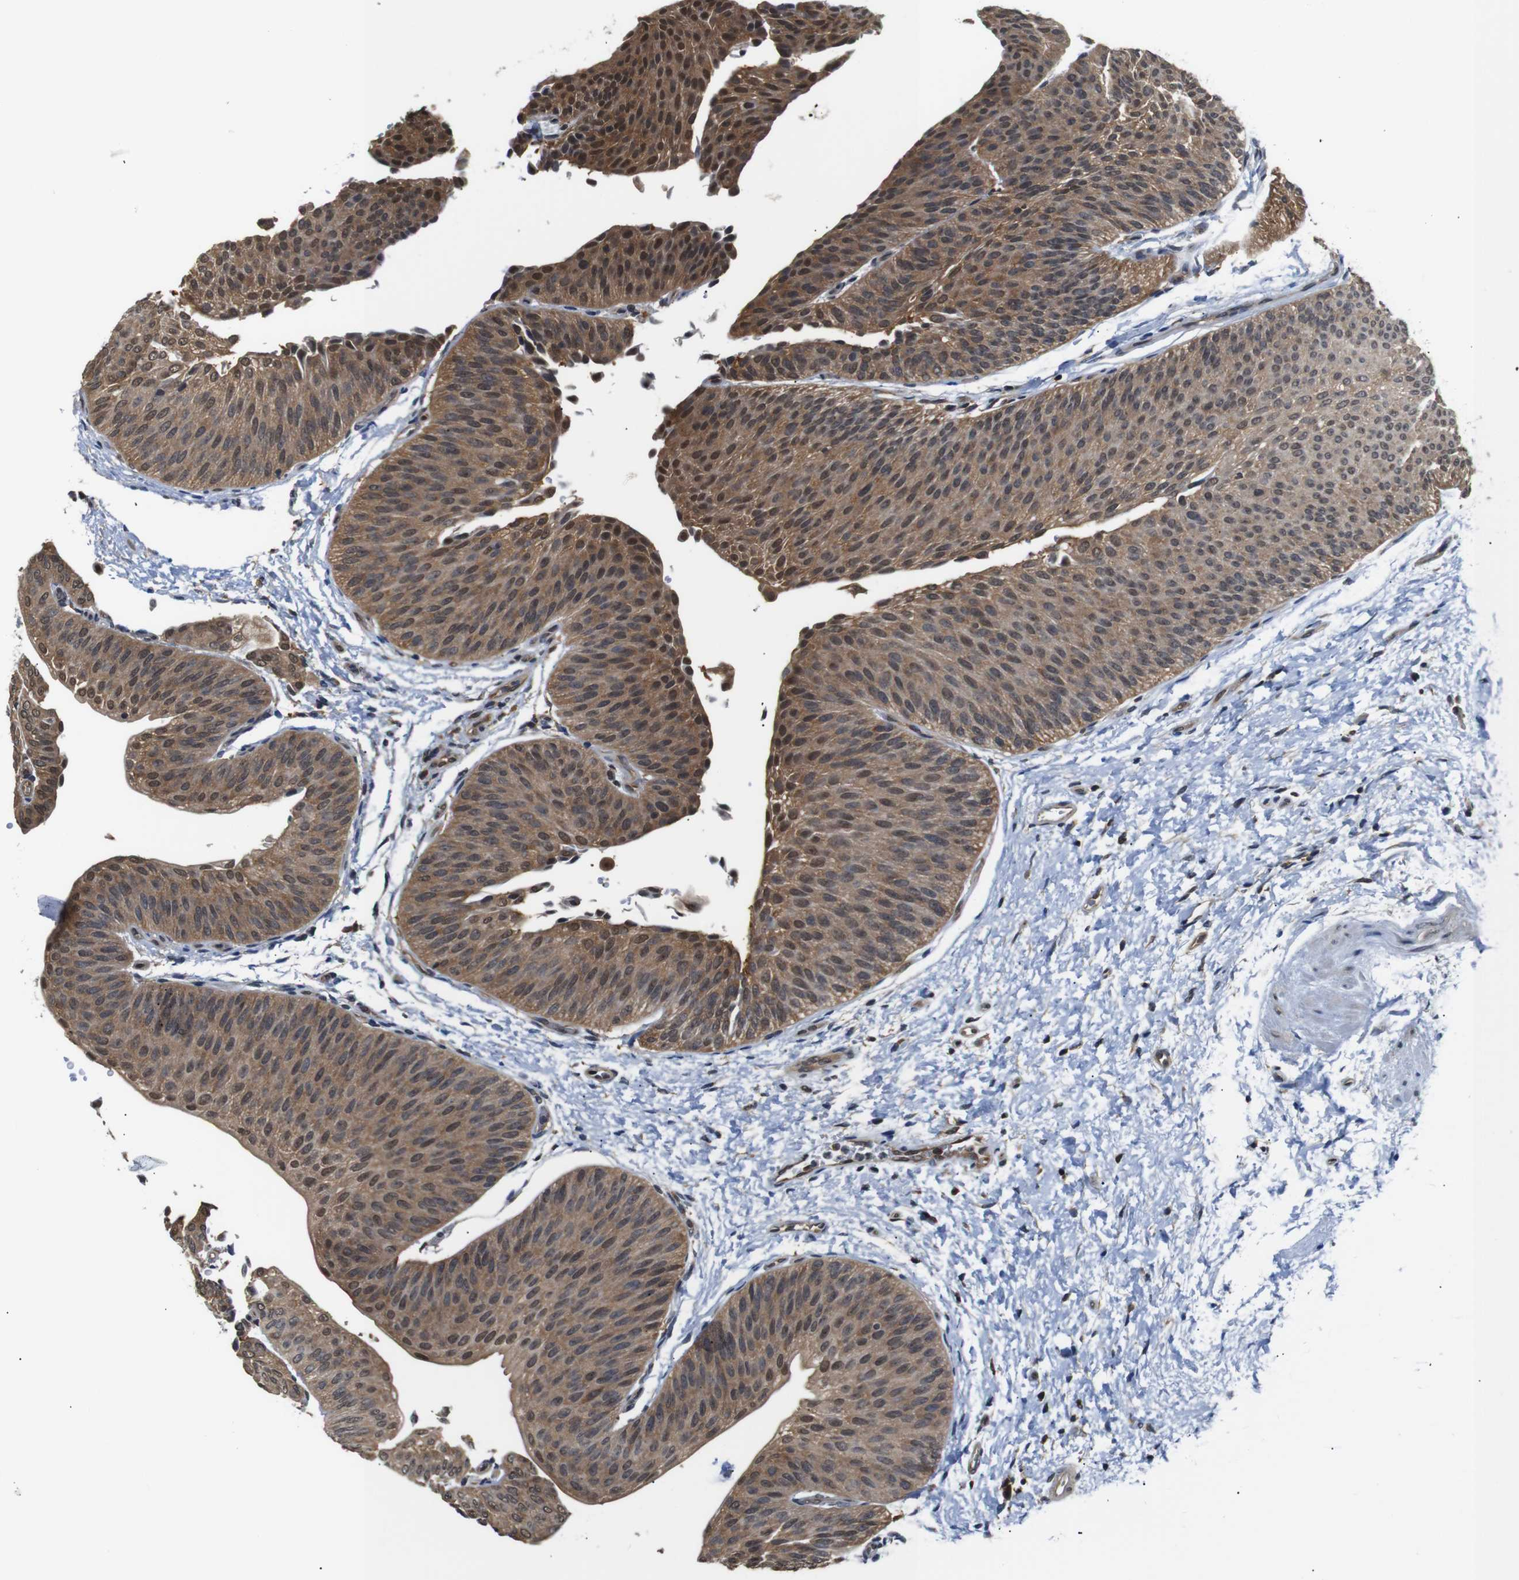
{"staining": {"intensity": "moderate", "quantity": ">75%", "location": "cytoplasmic/membranous,nuclear"}, "tissue": "urothelial cancer", "cell_type": "Tumor cells", "image_type": "cancer", "snomed": [{"axis": "morphology", "description": "Urothelial carcinoma, Low grade"}, {"axis": "topography", "description": "Urinary bladder"}], "caption": "Urothelial cancer tissue displays moderate cytoplasmic/membranous and nuclear expression in approximately >75% of tumor cells, visualized by immunohistochemistry.", "gene": "UBXN1", "patient": {"sex": "female", "age": 60}}